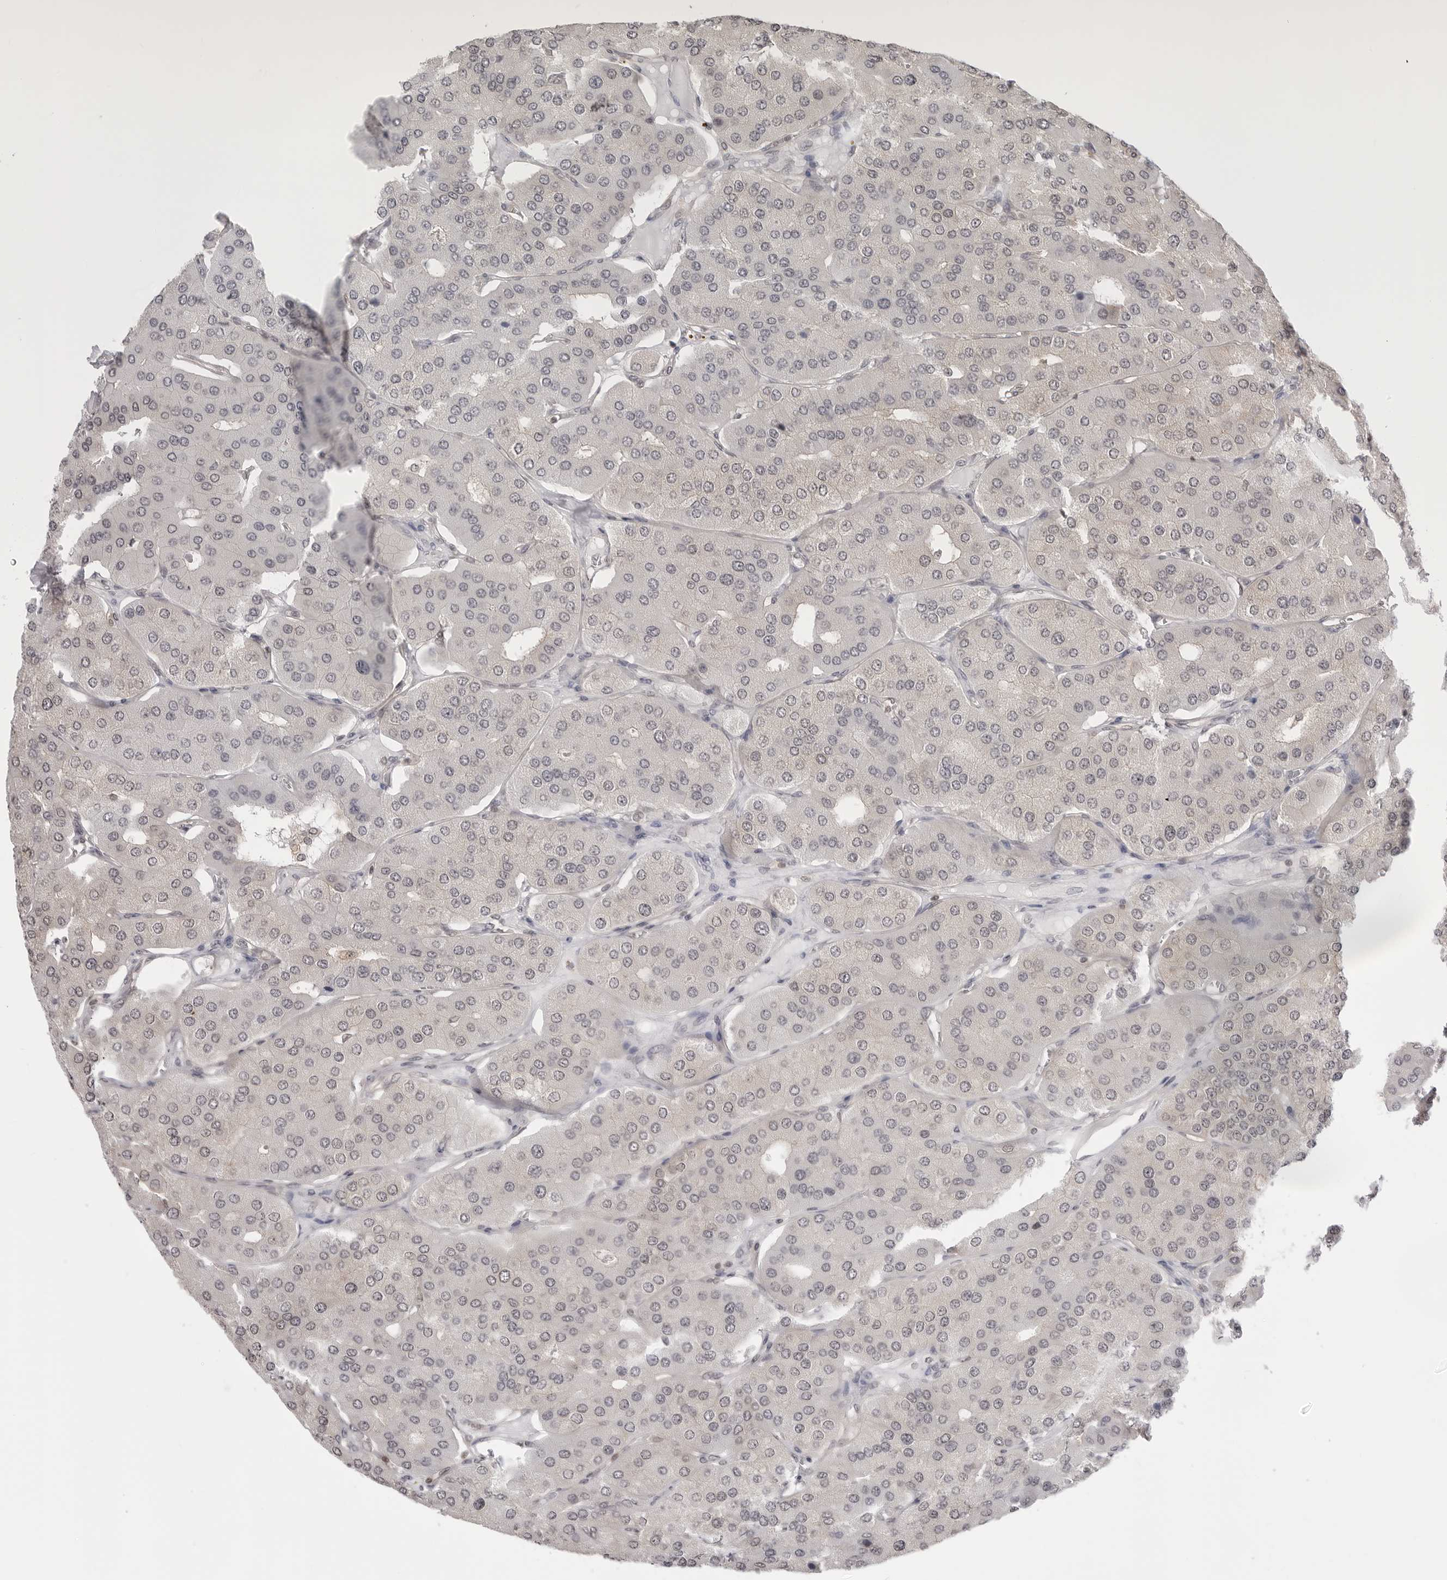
{"staining": {"intensity": "moderate", "quantity": "<25%", "location": "cytoplasmic/membranous"}, "tissue": "parathyroid gland", "cell_type": "Glandular cells", "image_type": "normal", "snomed": [{"axis": "morphology", "description": "Normal tissue, NOS"}, {"axis": "morphology", "description": "Adenoma, NOS"}, {"axis": "topography", "description": "Parathyroid gland"}], "caption": "A histopathology image of human parathyroid gland stained for a protein demonstrates moderate cytoplasmic/membranous brown staining in glandular cells. Immunohistochemistry (ihc) stains the protein of interest in brown and the nuclei are stained blue.", "gene": "YWHAG", "patient": {"sex": "female", "age": 86}}